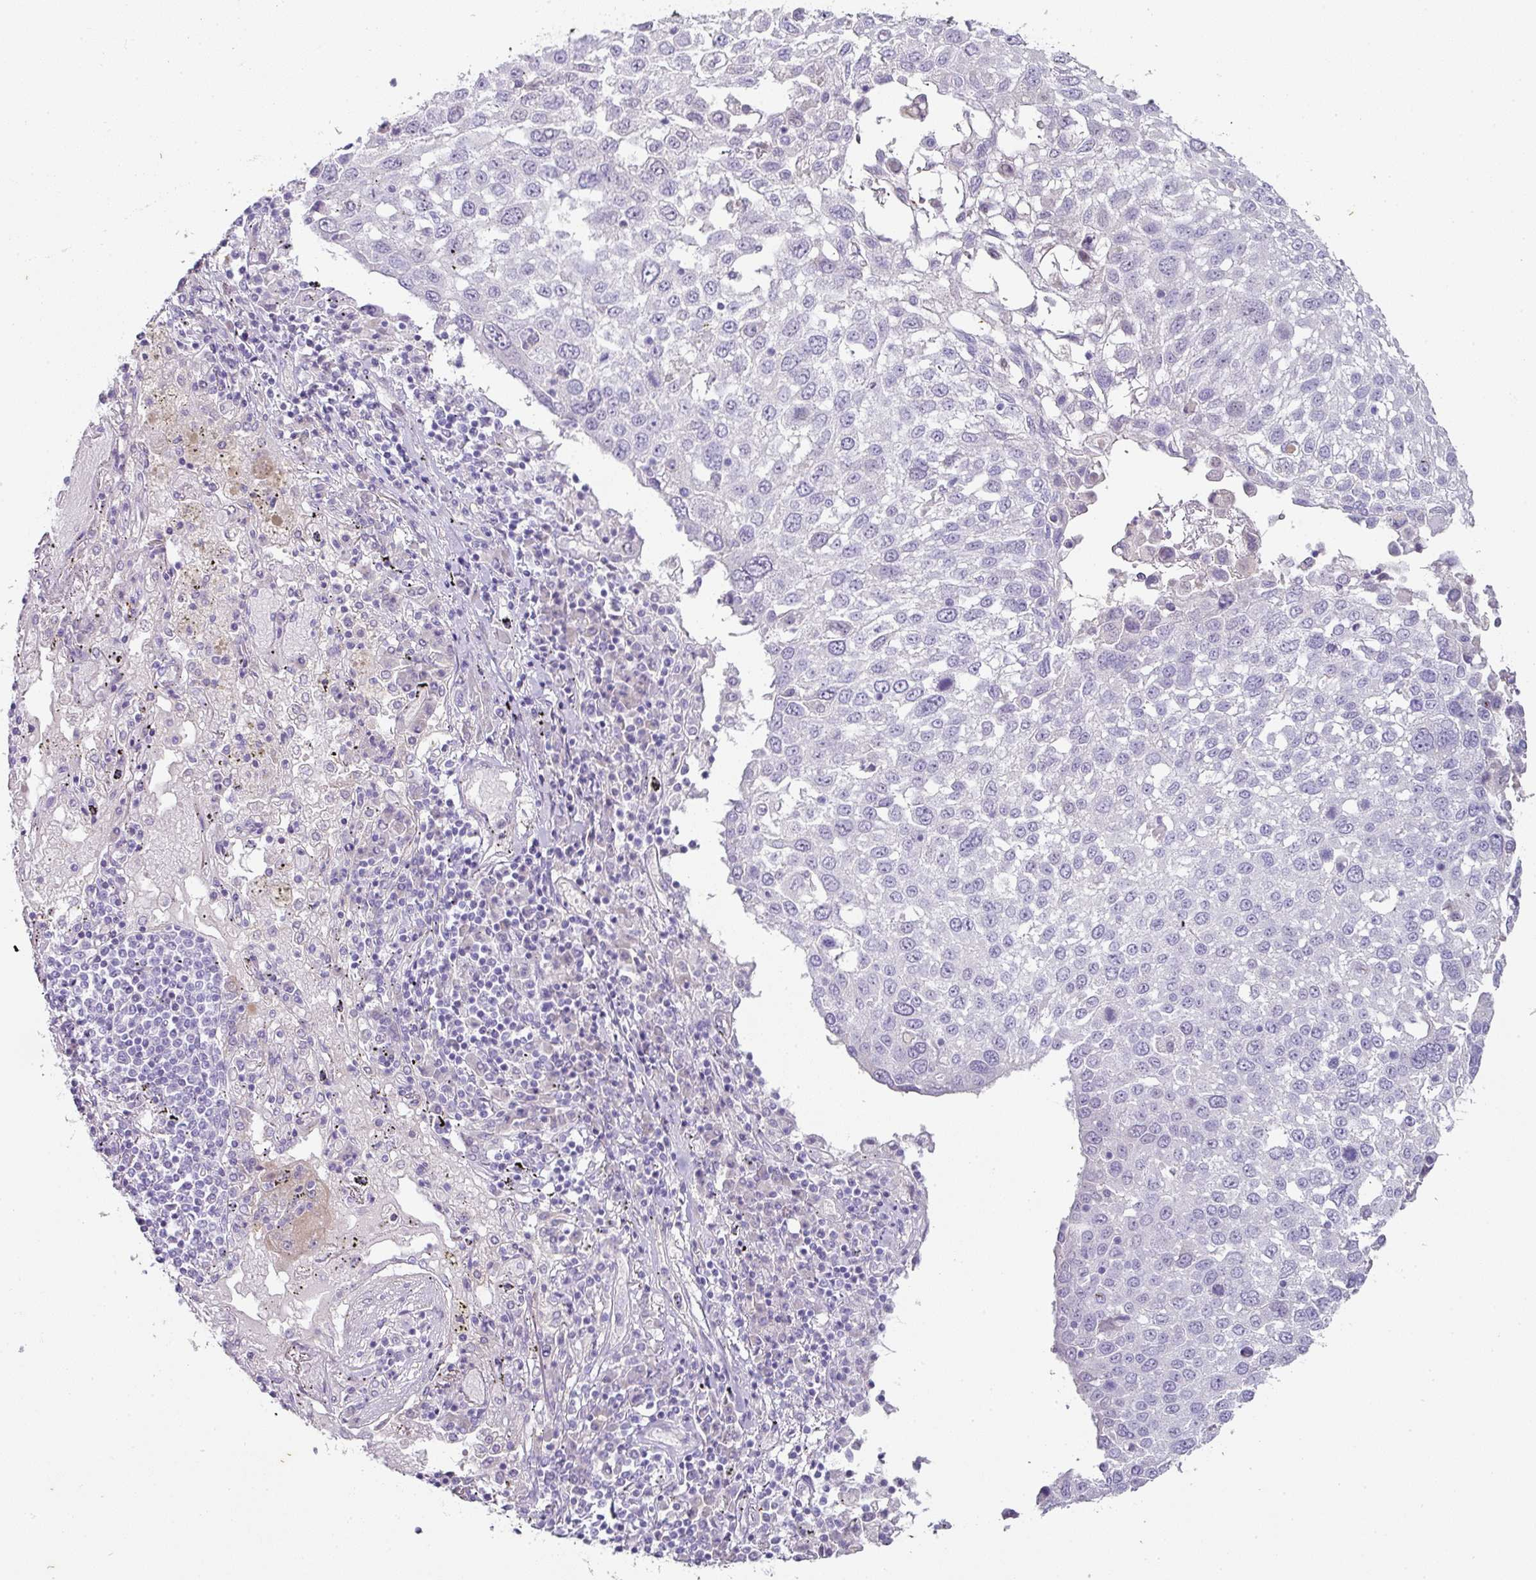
{"staining": {"intensity": "negative", "quantity": "none", "location": "none"}, "tissue": "lung cancer", "cell_type": "Tumor cells", "image_type": "cancer", "snomed": [{"axis": "morphology", "description": "Squamous cell carcinoma, NOS"}, {"axis": "topography", "description": "Lung"}], "caption": "There is no significant positivity in tumor cells of lung squamous cell carcinoma. (DAB immunohistochemistry, high magnification).", "gene": "OR52N1", "patient": {"sex": "male", "age": 65}}